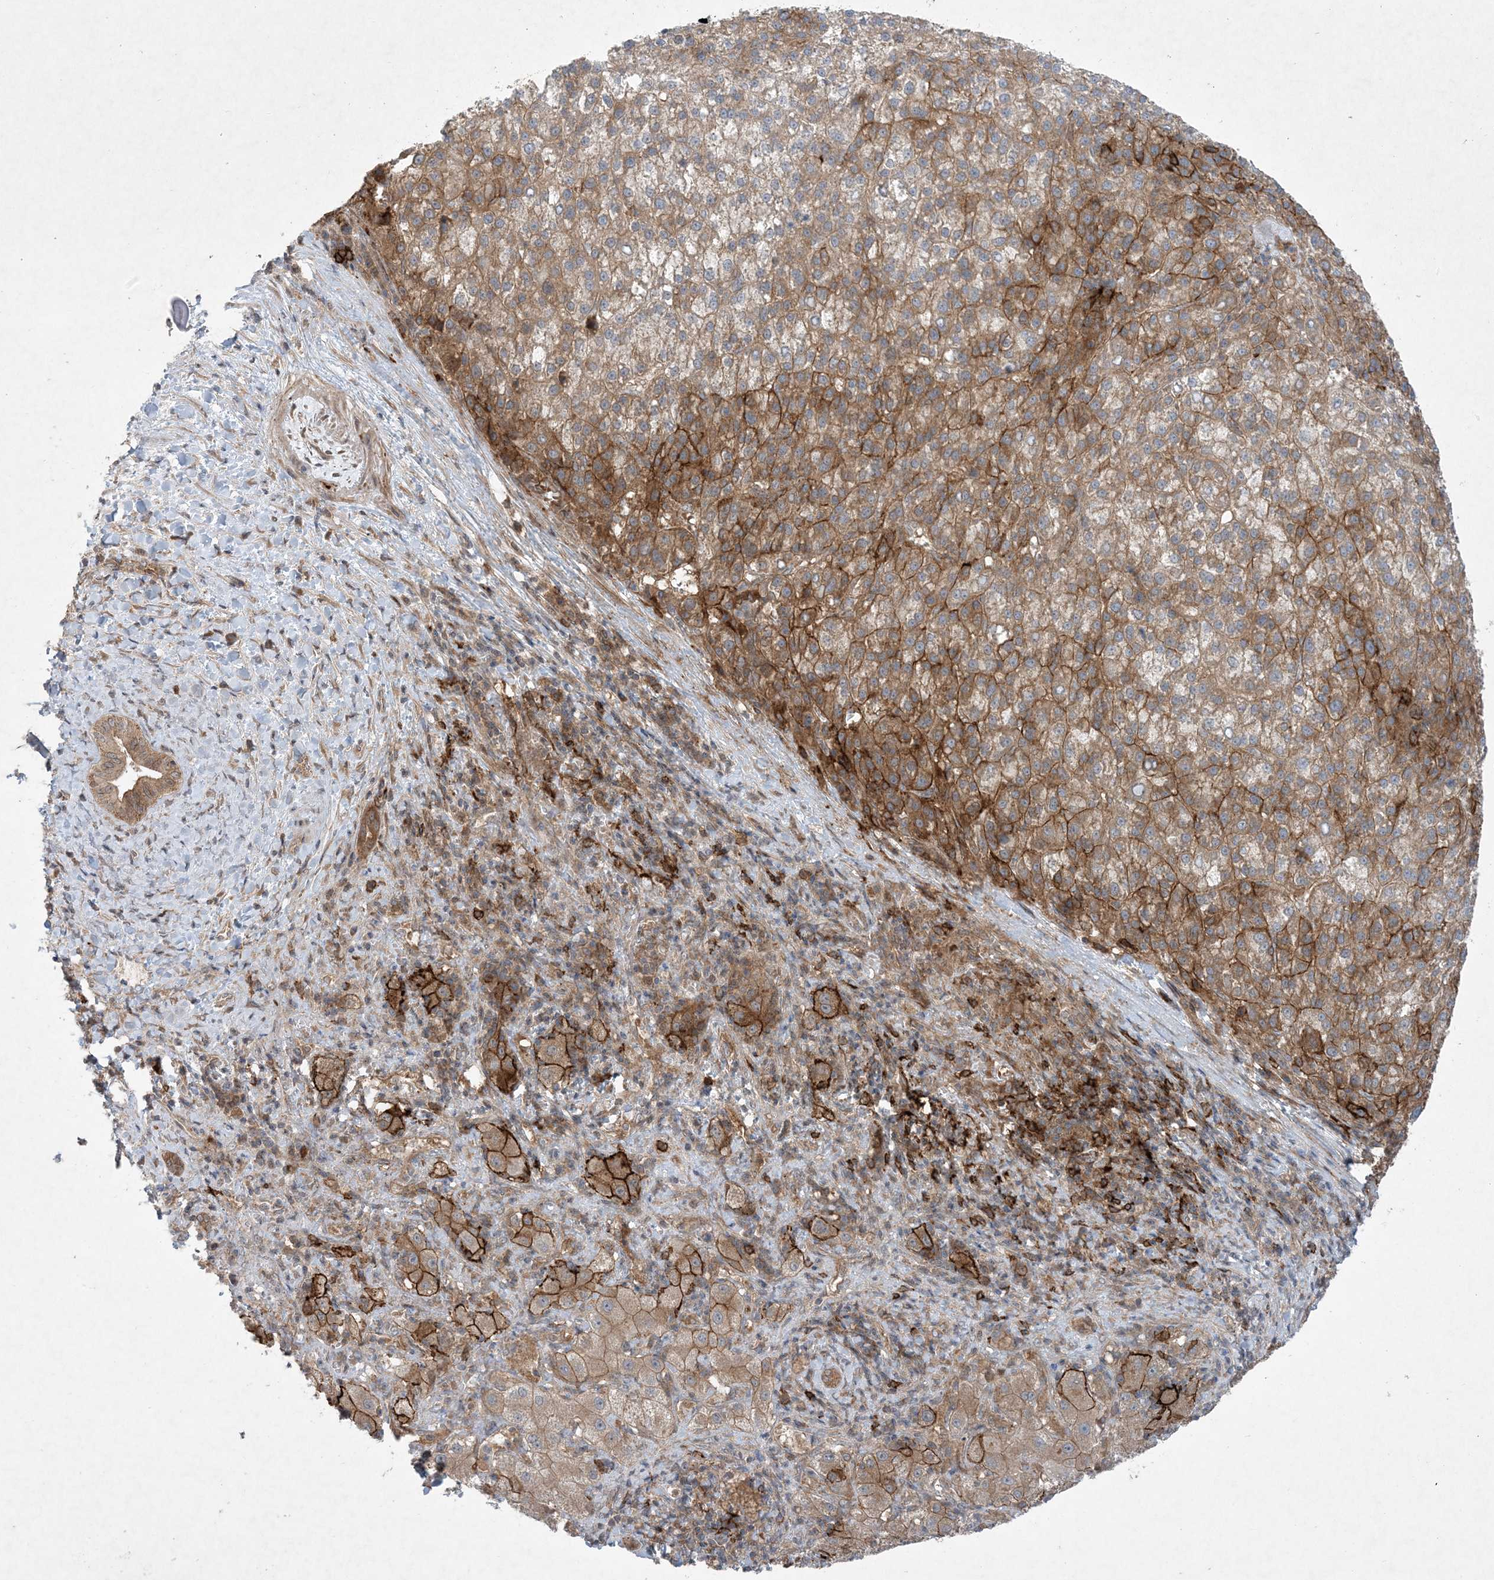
{"staining": {"intensity": "moderate", "quantity": "25%-75%", "location": "cytoplasmic/membranous"}, "tissue": "liver cancer", "cell_type": "Tumor cells", "image_type": "cancer", "snomed": [{"axis": "morphology", "description": "Carcinoma, Hepatocellular, NOS"}, {"axis": "topography", "description": "Liver"}], "caption": "Immunohistochemistry (IHC) image of human liver cancer stained for a protein (brown), which displays medium levels of moderate cytoplasmic/membranous positivity in approximately 25%-75% of tumor cells.", "gene": "STAM2", "patient": {"sex": "female", "age": 58}}